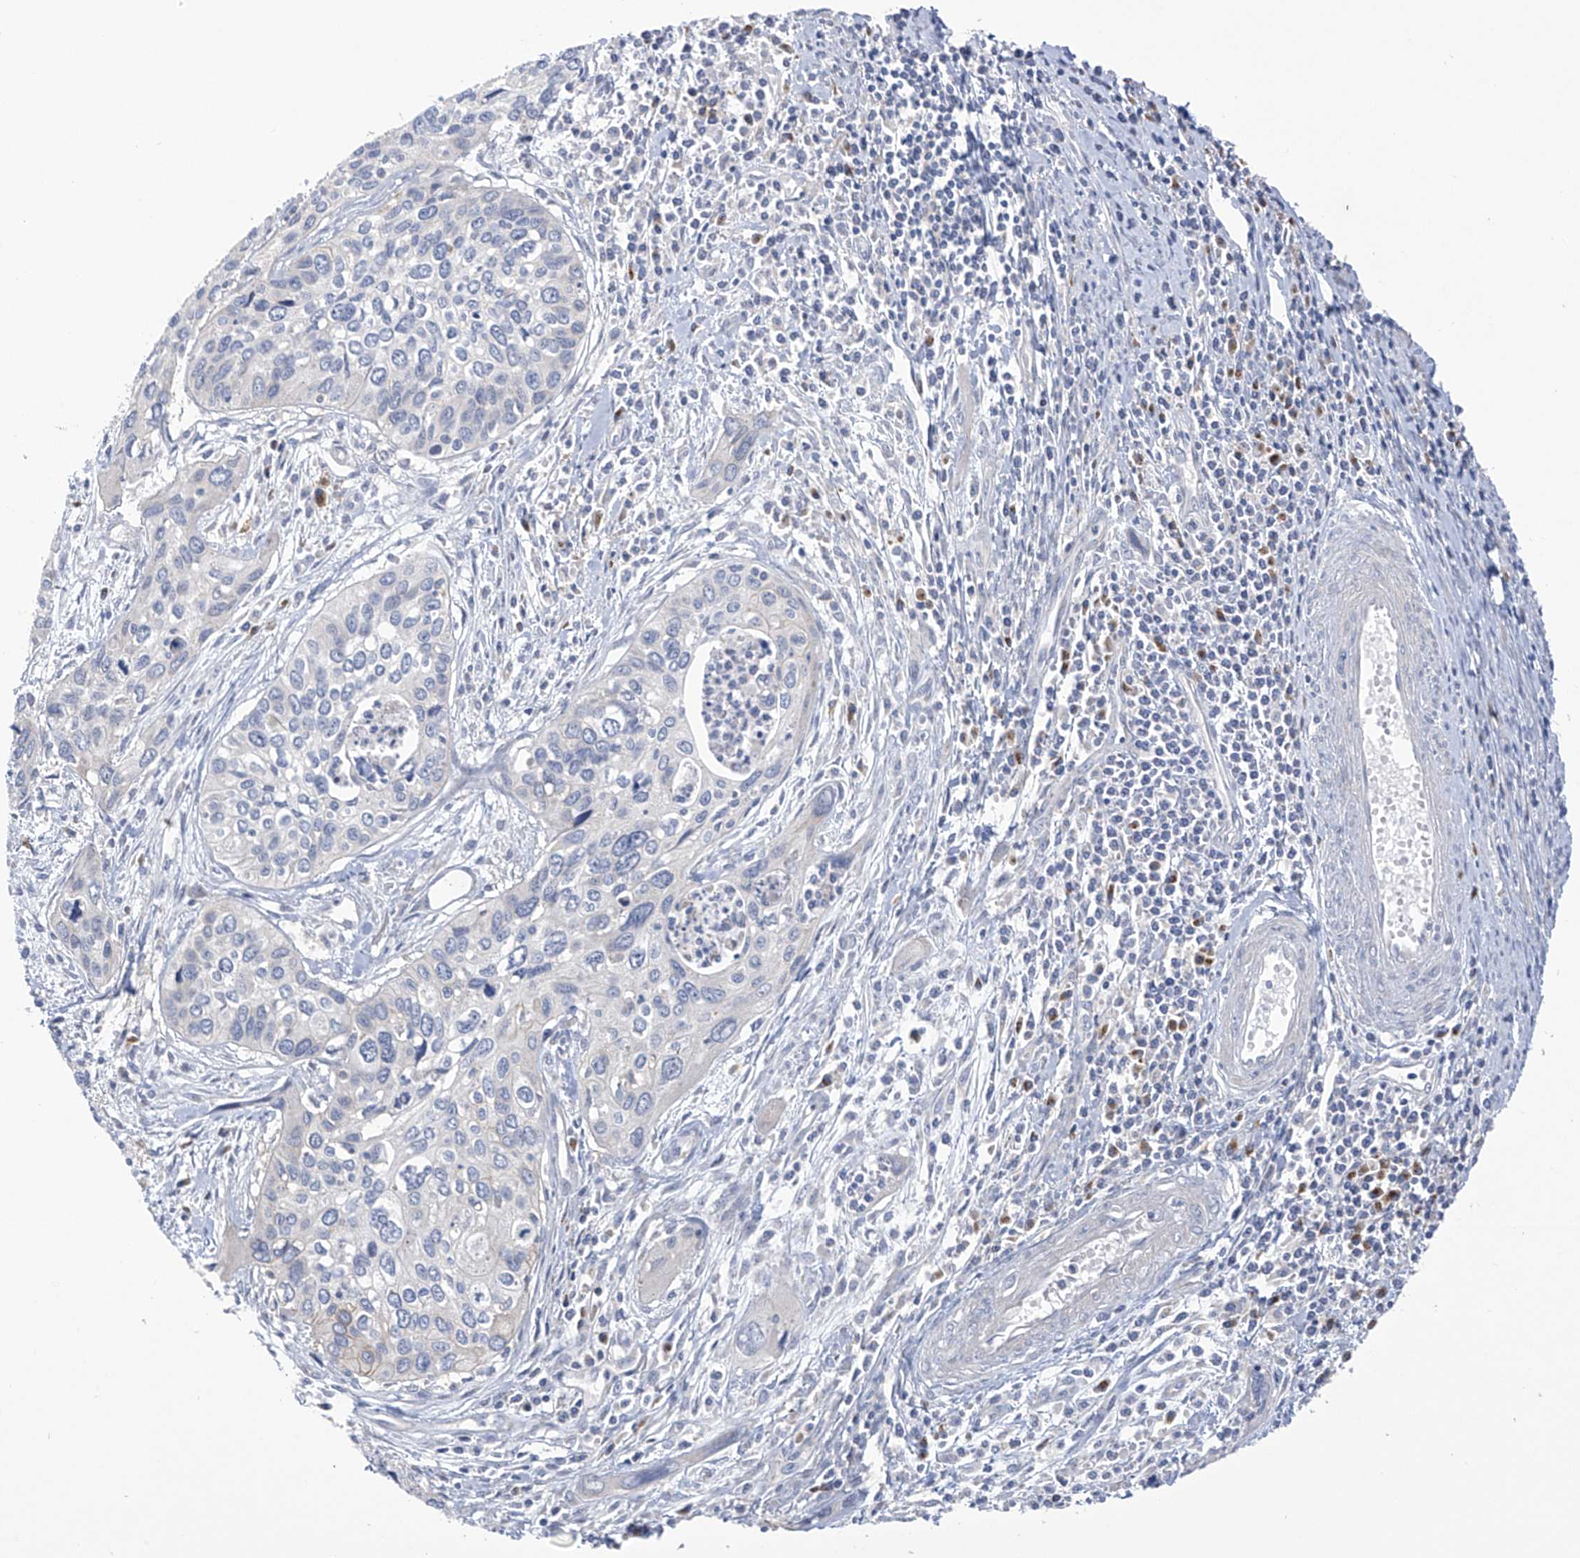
{"staining": {"intensity": "negative", "quantity": "none", "location": "none"}, "tissue": "cervical cancer", "cell_type": "Tumor cells", "image_type": "cancer", "snomed": [{"axis": "morphology", "description": "Squamous cell carcinoma, NOS"}, {"axis": "topography", "description": "Cervix"}], "caption": "This is an immunohistochemistry (IHC) image of cervical cancer. There is no expression in tumor cells.", "gene": "SLCO4A1", "patient": {"sex": "female", "age": 55}}